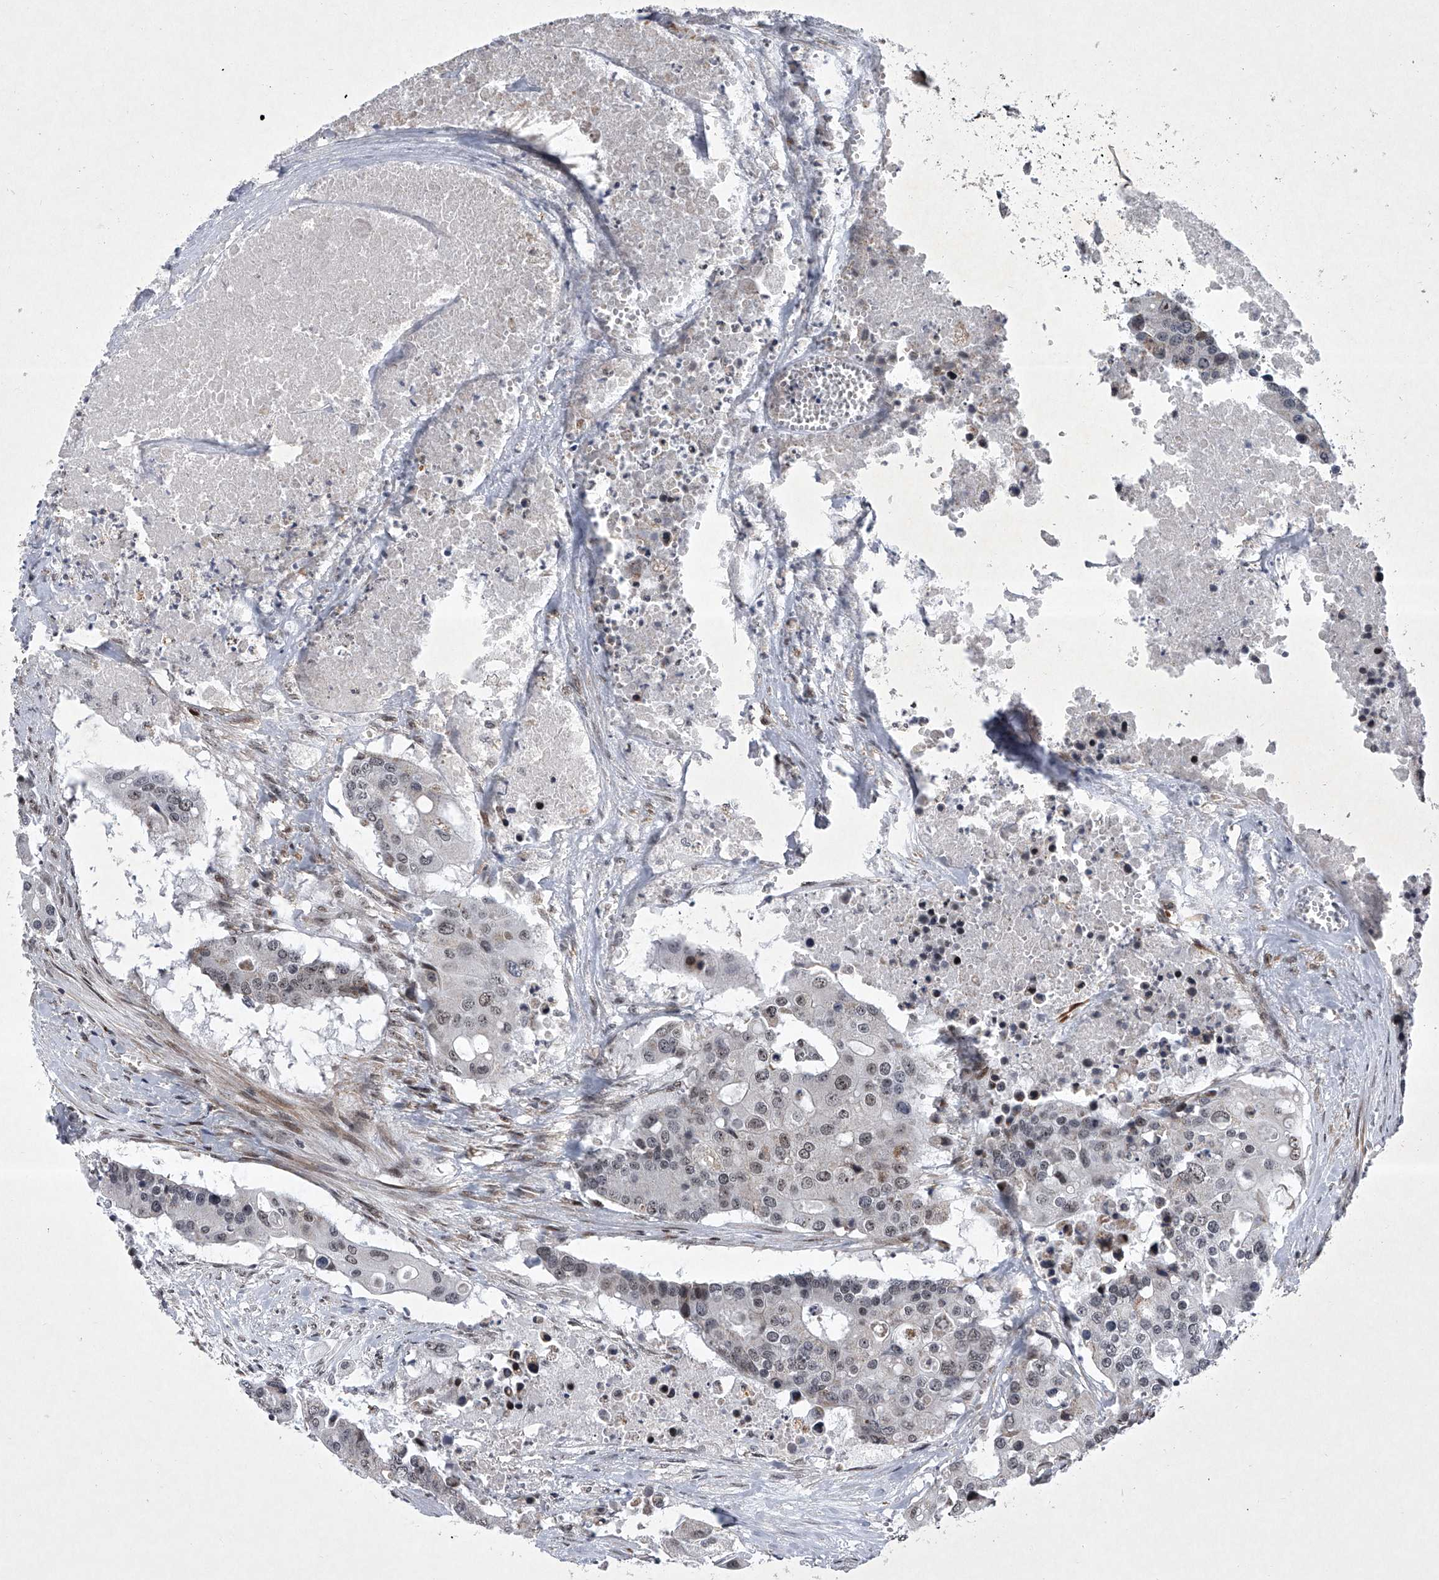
{"staining": {"intensity": "weak", "quantity": "<25%", "location": "cytoplasmic/membranous,nuclear"}, "tissue": "colorectal cancer", "cell_type": "Tumor cells", "image_type": "cancer", "snomed": [{"axis": "morphology", "description": "Adenocarcinoma, NOS"}, {"axis": "topography", "description": "Colon"}], "caption": "This is an immunohistochemistry (IHC) histopathology image of adenocarcinoma (colorectal). There is no positivity in tumor cells.", "gene": "MLLT1", "patient": {"sex": "male", "age": 77}}